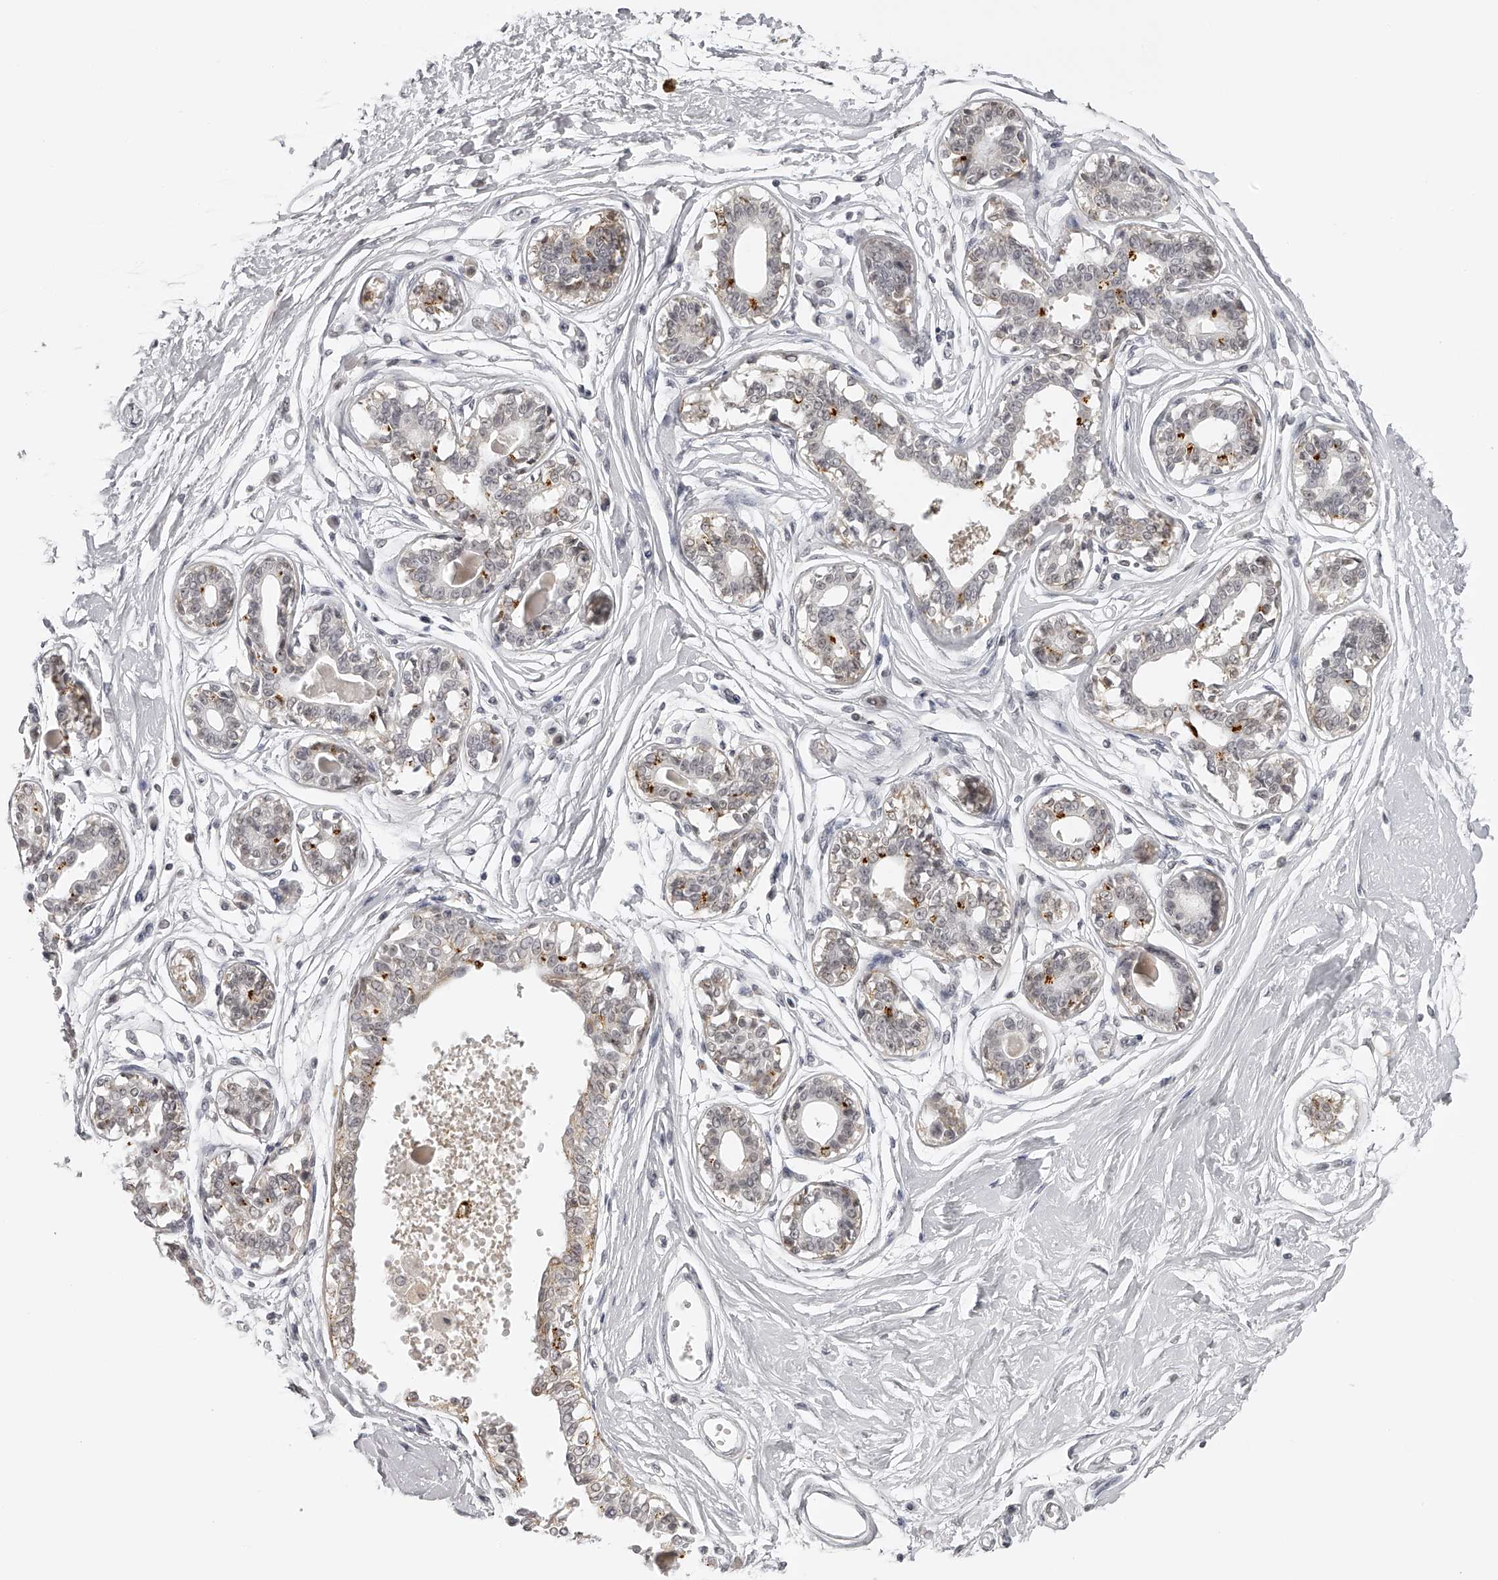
{"staining": {"intensity": "negative", "quantity": "none", "location": "none"}, "tissue": "breast", "cell_type": "Adipocytes", "image_type": "normal", "snomed": [{"axis": "morphology", "description": "Normal tissue, NOS"}, {"axis": "topography", "description": "Breast"}], "caption": "This is an immunohistochemistry histopathology image of benign human breast. There is no staining in adipocytes.", "gene": "RNF220", "patient": {"sex": "female", "age": 45}}